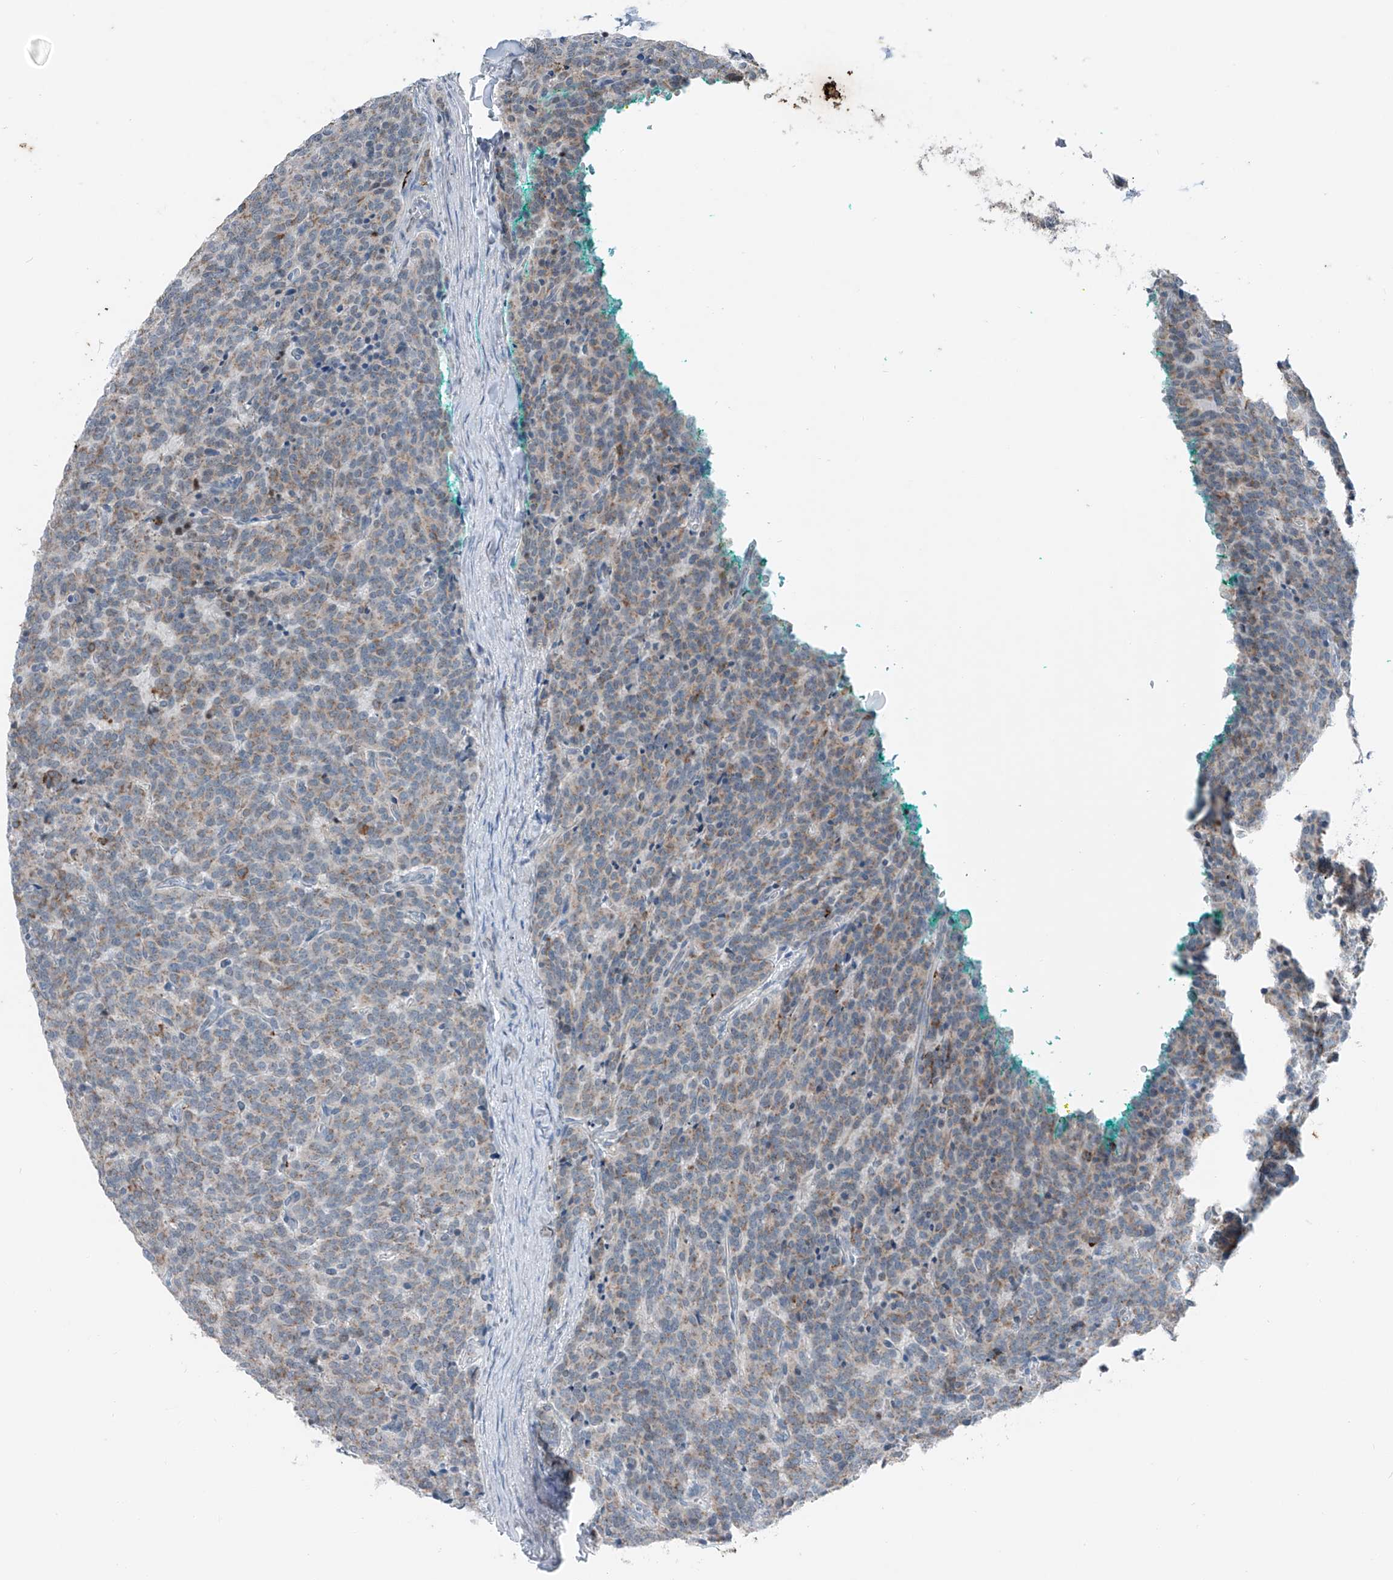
{"staining": {"intensity": "weak", "quantity": "25%-75%", "location": "cytoplasmic/membranous"}, "tissue": "carcinoid", "cell_type": "Tumor cells", "image_type": "cancer", "snomed": [{"axis": "morphology", "description": "Carcinoid, malignant, NOS"}, {"axis": "topography", "description": "Lung"}], "caption": "Immunohistochemical staining of carcinoid shows weak cytoplasmic/membranous protein positivity in about 25%-75% of tumor cells. (DAB = brown stain, brightfield microscopy at high magnification).", "gene": "DYRK1B", "patient": {"sex": "female", "age": 46}}